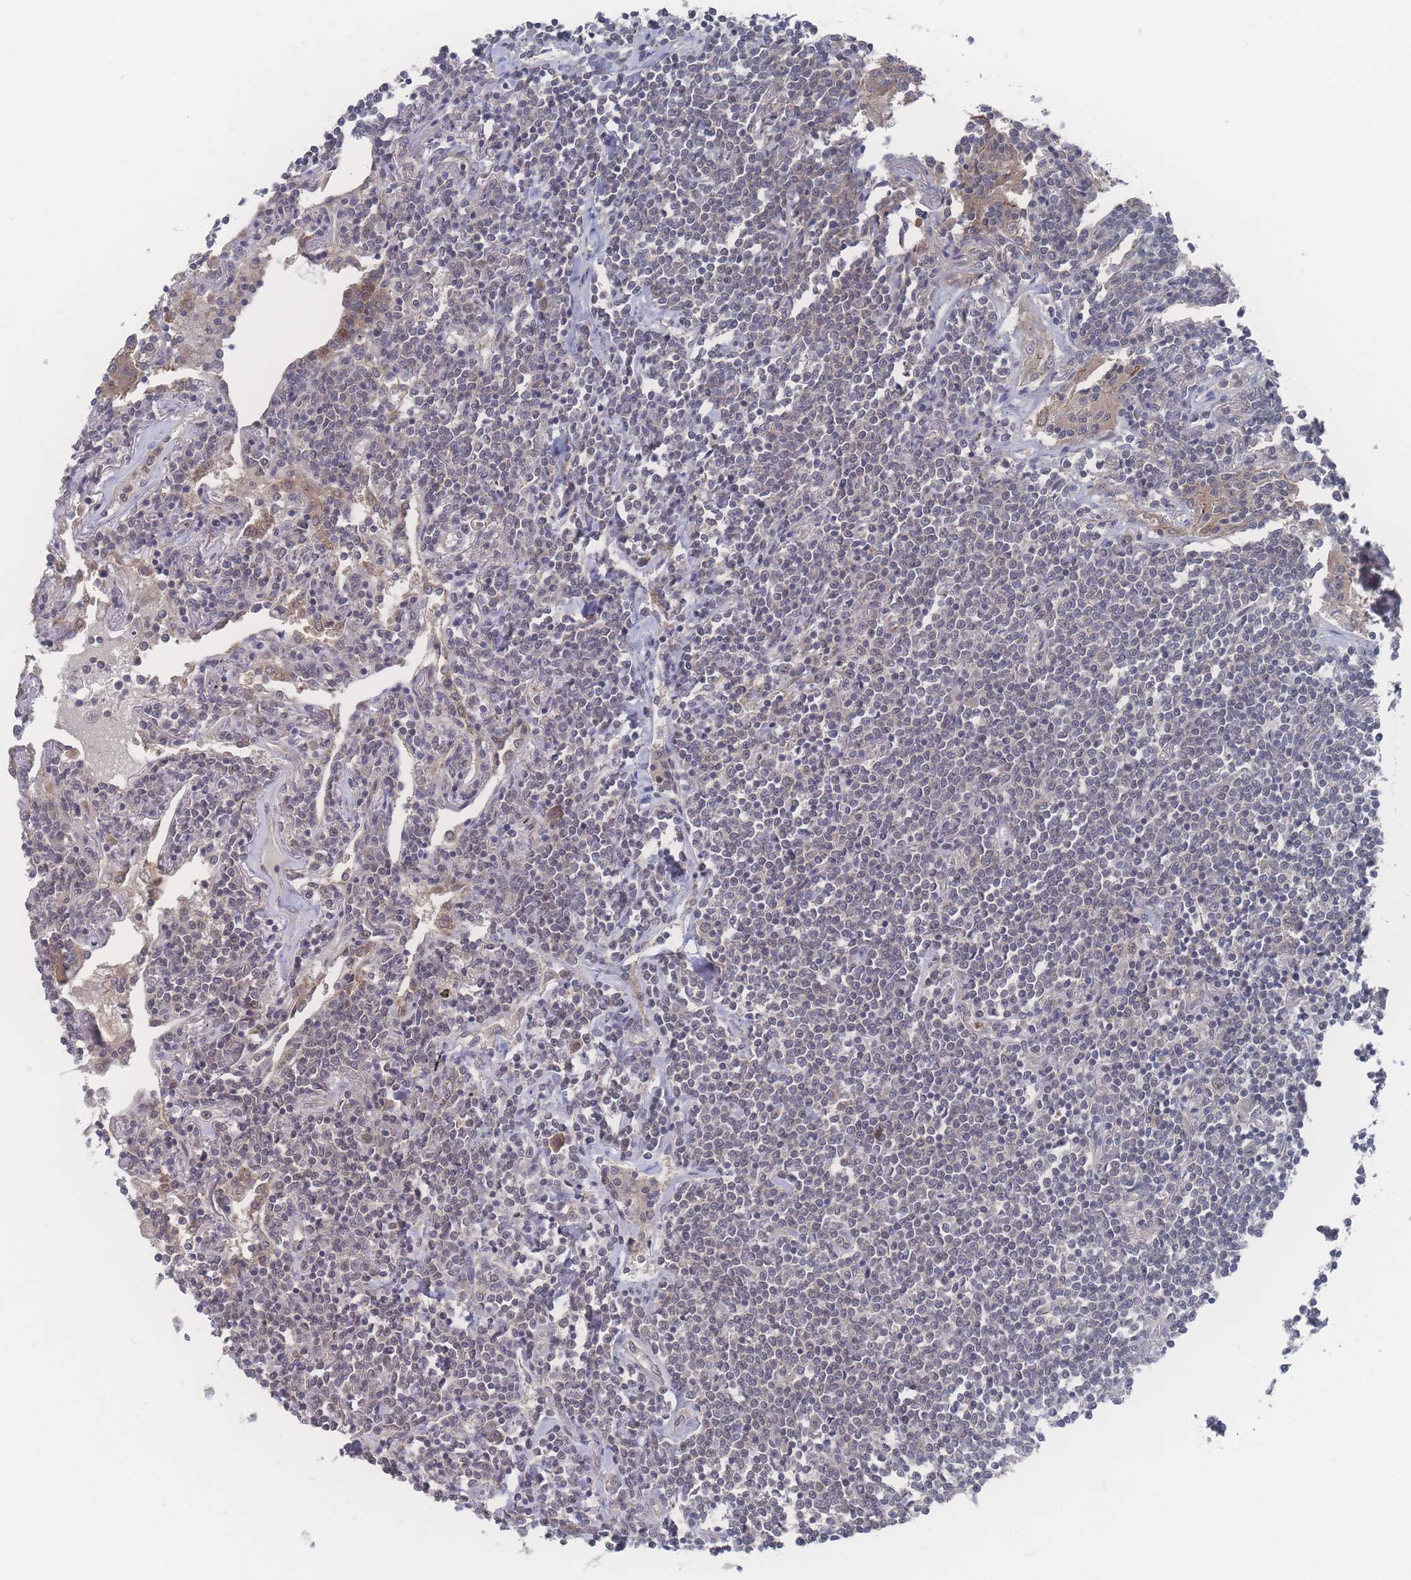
{"staining": {"intensity": "negative", "quantity": "none", "location": "none"}, "tissue": "lymphoma", "cell_type": "Tumor cells", "image_type": "cancer", "snomed": [{"axis": "morphology", "description": "Malignant lymphoma, non-Hodgkin's type, Low grade"}, {"axis": "topography", "description": "Lung"}], "caption": "This is an IHC micrograph of human malignant lymphoma, non-Hodgkin's type (low-grade). There is no positivity in tumor cells.", "gene": "NBEAL1", "patient": {"sex": "female", "age": 71}}